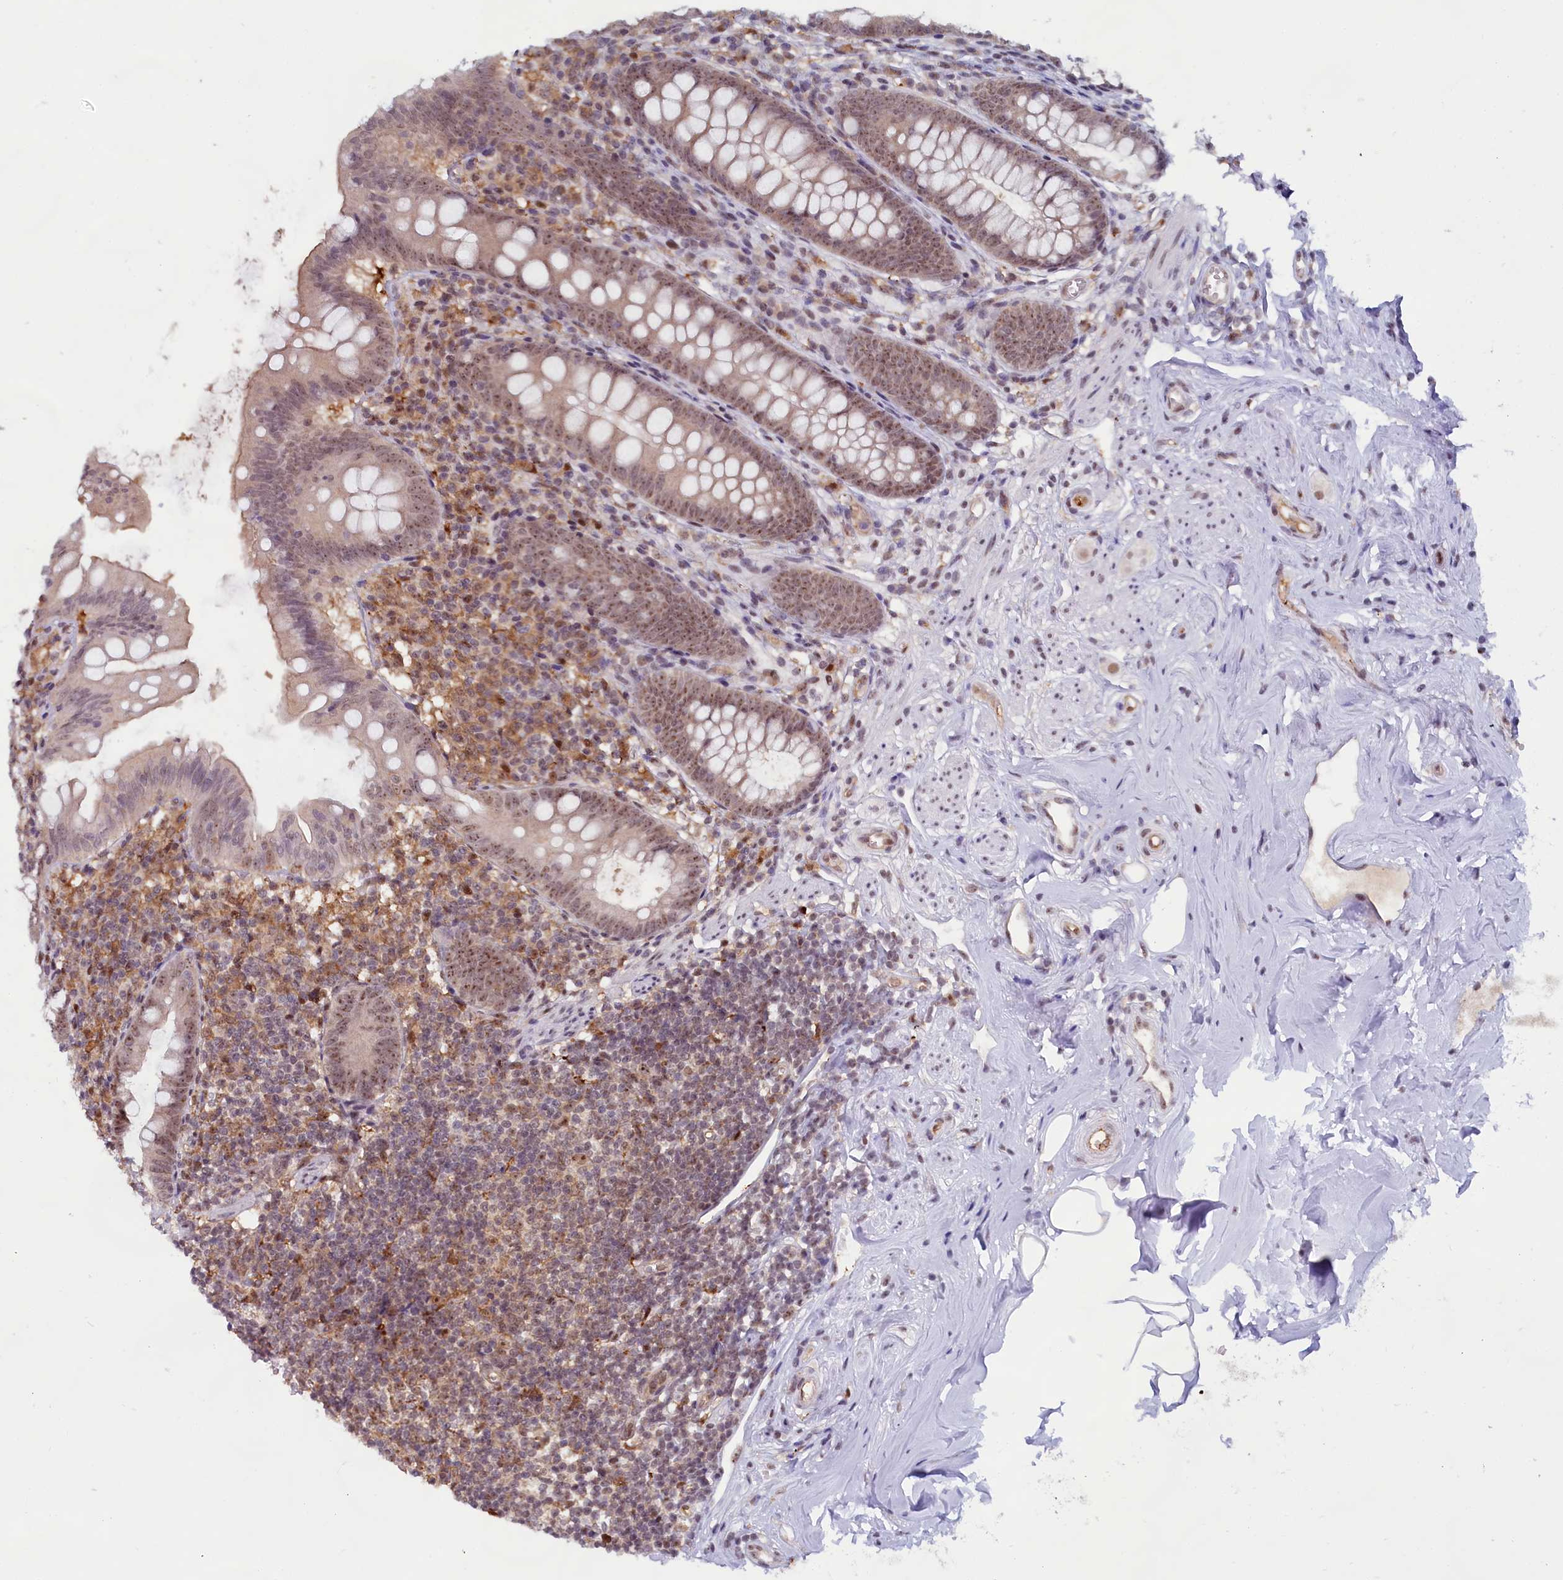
{"staining": {"intensity": "moderate", "quantity": ">75%", "location": "nuclear"}, "tissue": "appendix", "cell_type": "Glandular cells", "image_type": "normal", "snomed": [{"axis": "morphology", "description": "Normal tissue, NOS"}, {"axis": "topography", "description": "Appendix"}], "caption": "Protein staining by immunohistochemistry reveals moderate nuclear positivity in about >75% of glandular cells in unremarkable appendix.", "gene": "C1D", "patient": {"sex": "female", "age": 51}}